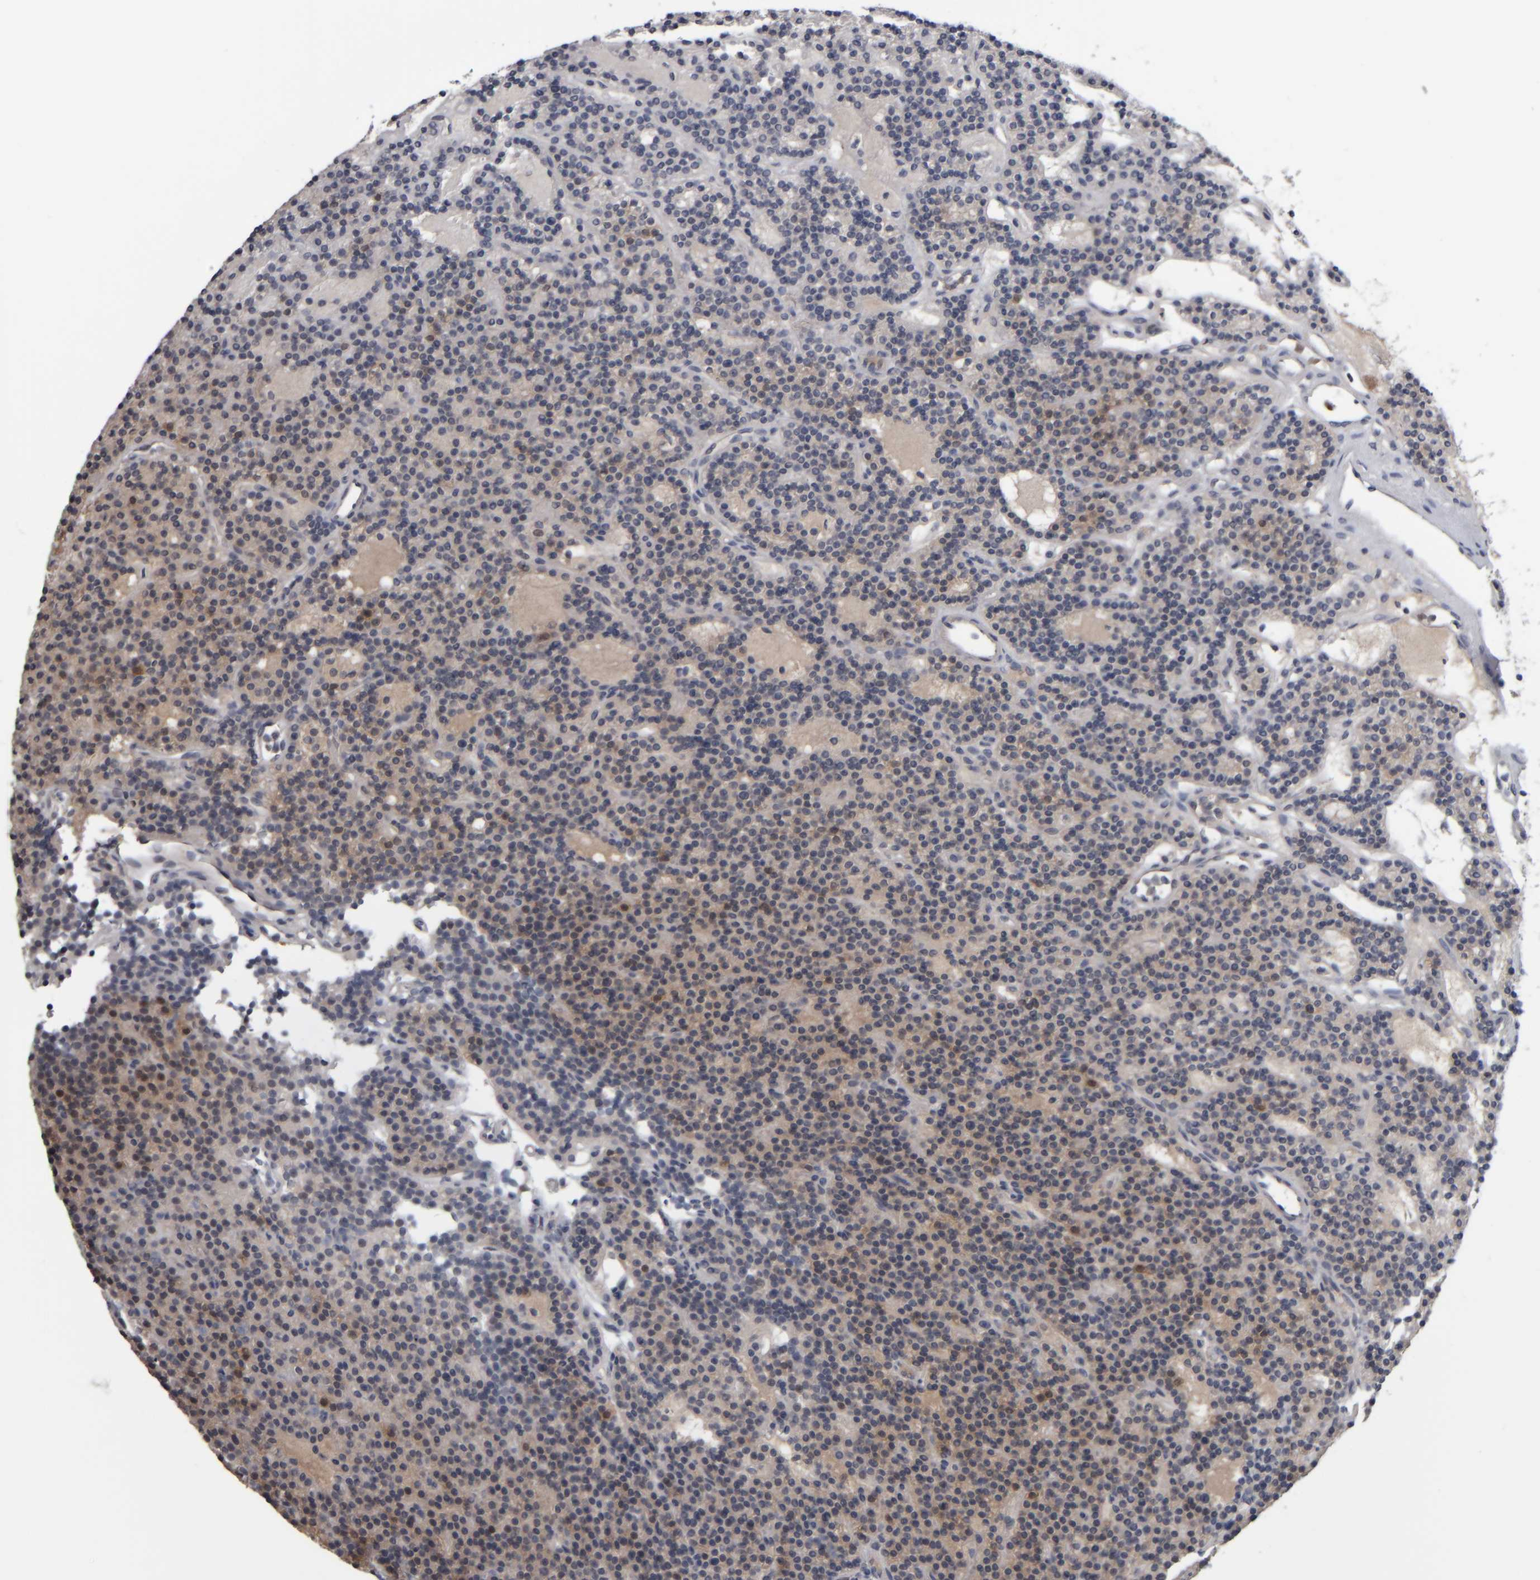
{"staining": {"intensity": "weak", "quantity": "25%-75%", "location": "cytoplasmic/membranous"}, "tissue": "parathyroid gland", "cell_type": "Glandular cells", "image_type": "normal", "snomed": [{"axis": "morphology", "description": "Normal tissue, NOS"}, {"axis": "topography", "description": "Parathyroid gland"}], "caption": "IHC (DAB) staining of unremarkable parathyroid gland displays weak cytoplasmic/membranous protein expression in about 25%-75% of glandular cells. The staining was performed using DAB (3,3'-diaminobenzidine), with brown indicating positive protein expression. Nuclei are stained blue with hematoxylin.", "gene": "COL14A1", "patient": {"sex": "male", "age": 75}}